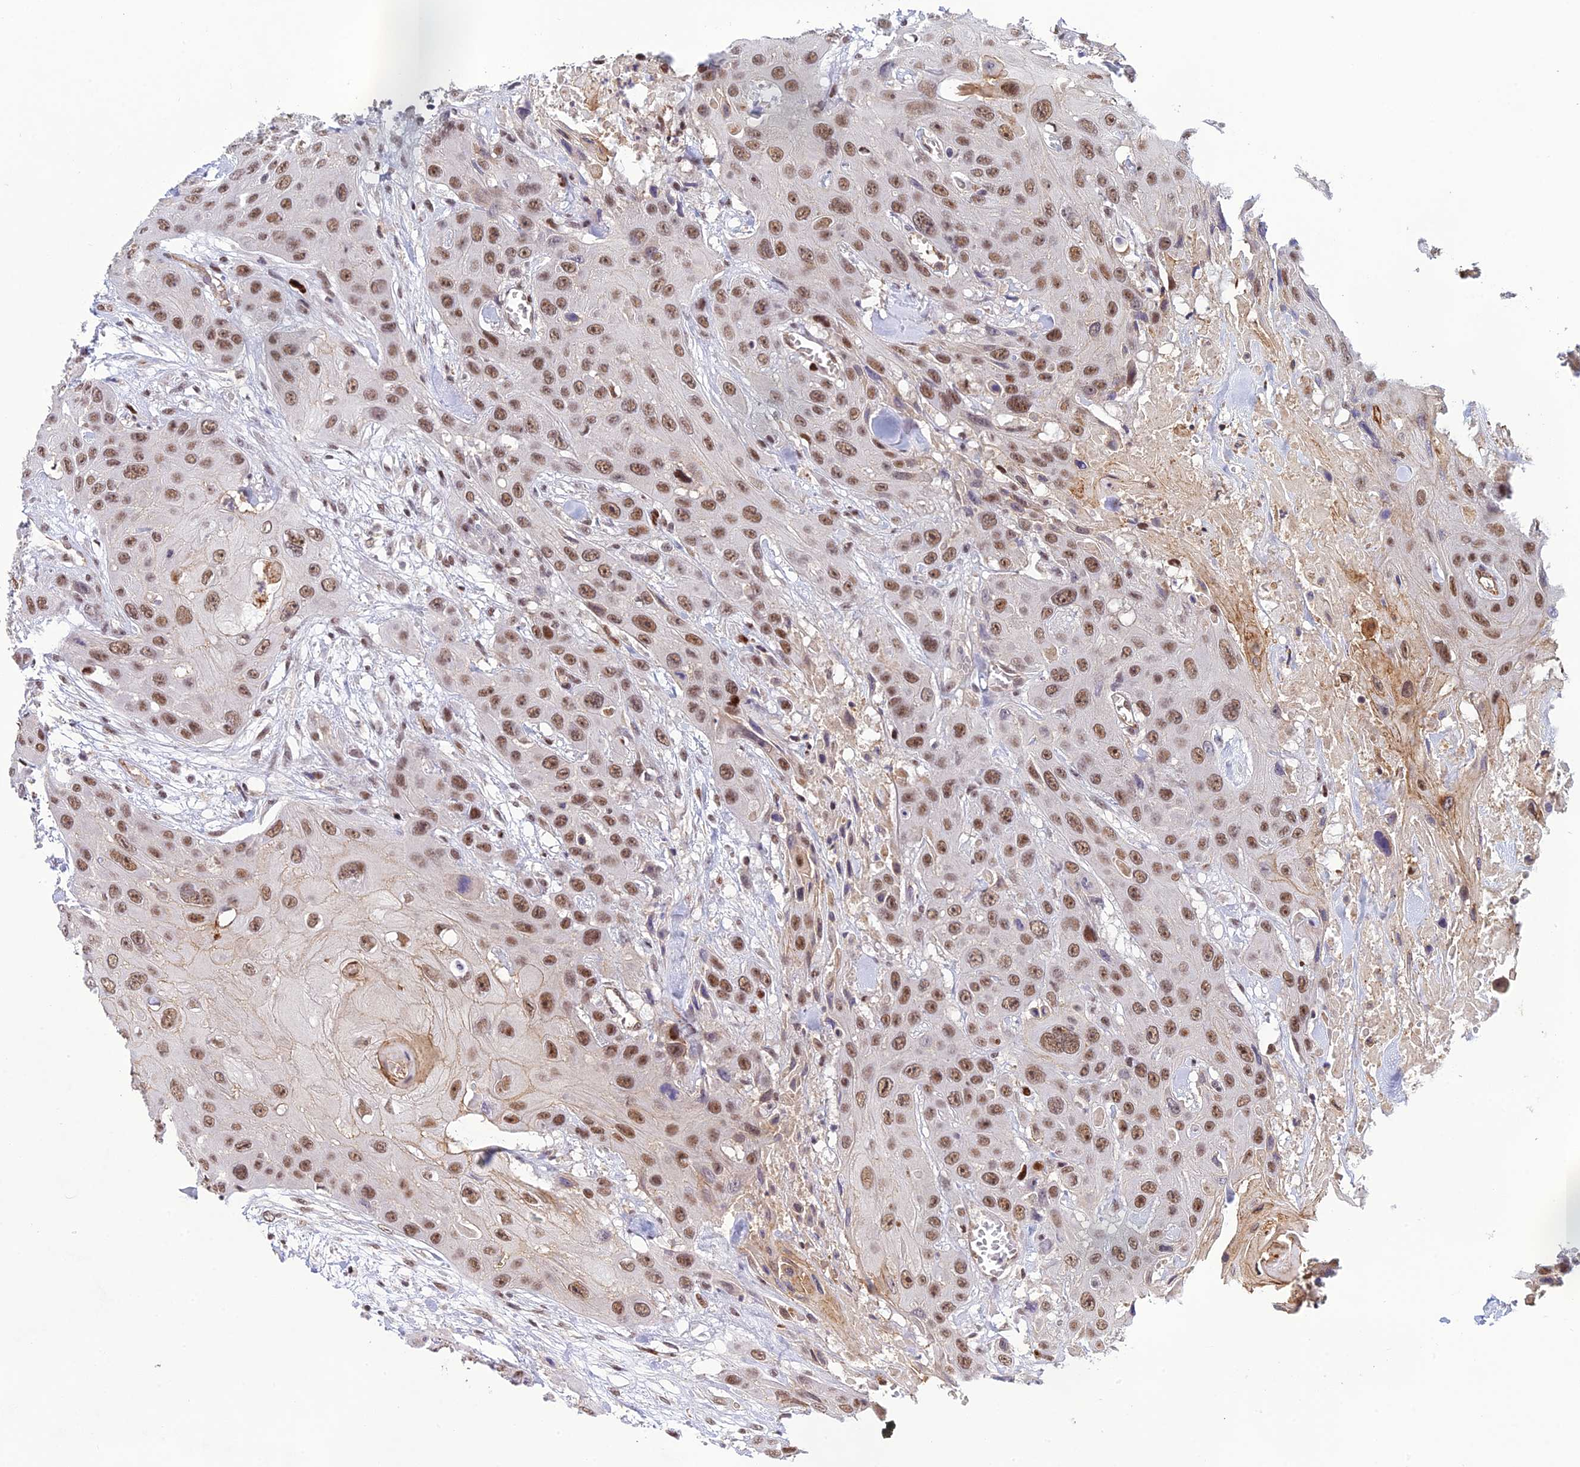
{"staining": {"intensity": "moderate", "quantity": ">75%", "location": "nuclear"}, "tissue": "head and neck cancer", "cell_type": "Tumor cells", "image_type": "cancer", "snomed": [{"axis": "morphology", "description": "Squamous cell carcinoma, NOS"}, {"axis": "topography", "description": "Head-Neck"}], "caption": "This is an image of immunohistochemistry staining of head and neck cancer, which shows moderate expression in the nuclear of tumor cells.", "gene": "RANBP3", "patient": {"sex": "male", "age": 81}}